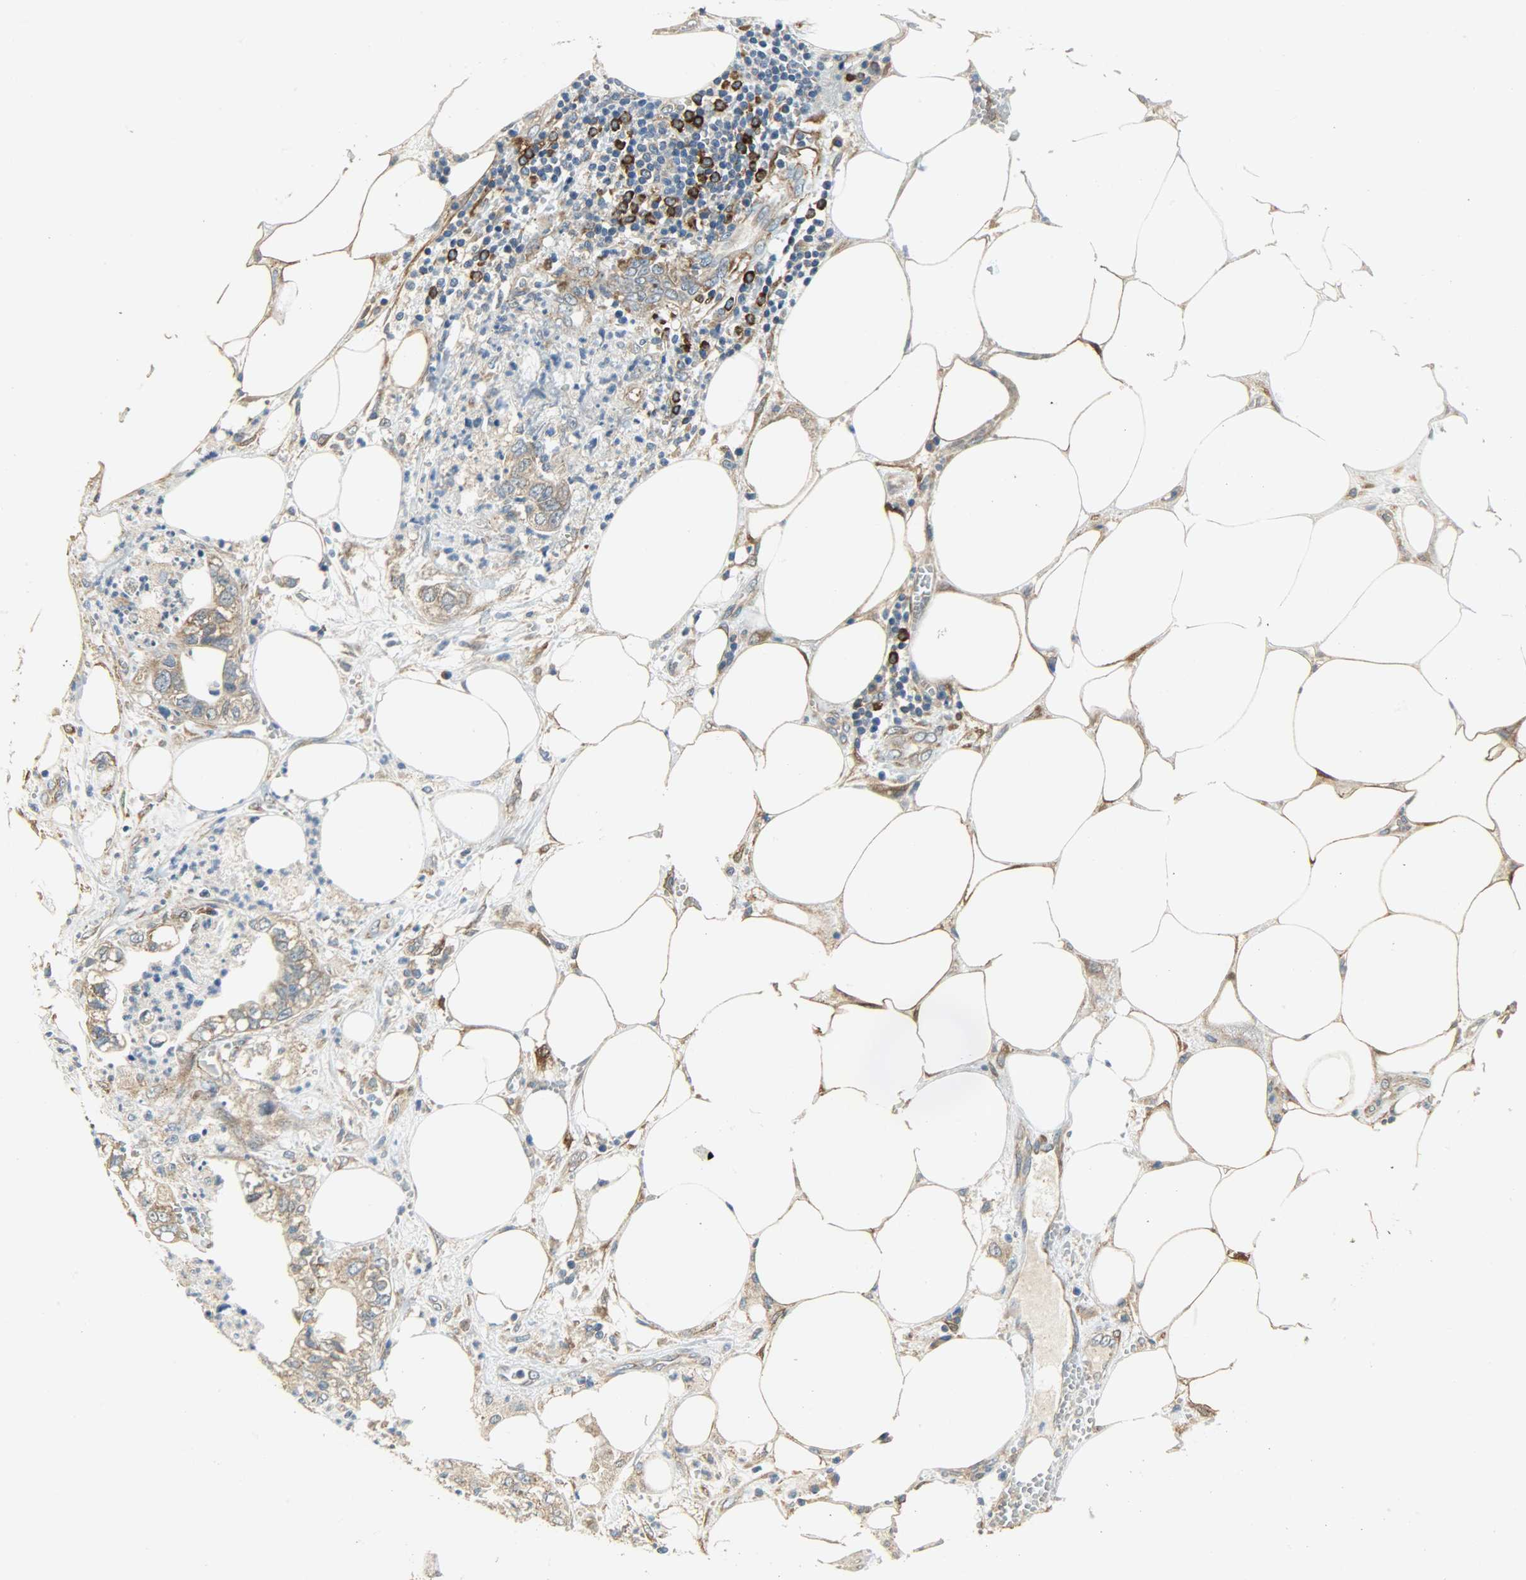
{"staining": {"intensity": "moderate", "quantity": ">75%", "location": "cytoplasmic/membranous"}, "tissue": "pancreatic cancer", "cell_type": "Tumor cells", "image_type": "cancer", "snomed": [{"axis": "morphology", "description": "Adenocarcinoma, NOS"}, {"axis": "topography", "description": "Pancreas"}], "caption": "Pancreatic cancer (adenocarcinoma) was stained to show a protein in brown. There is medium levels of moderate cytoplasmic/membranous staining in about >75% of tumor cells.", "gene": "C1orf198", "patient": {"sex": "male", "age": 70}}